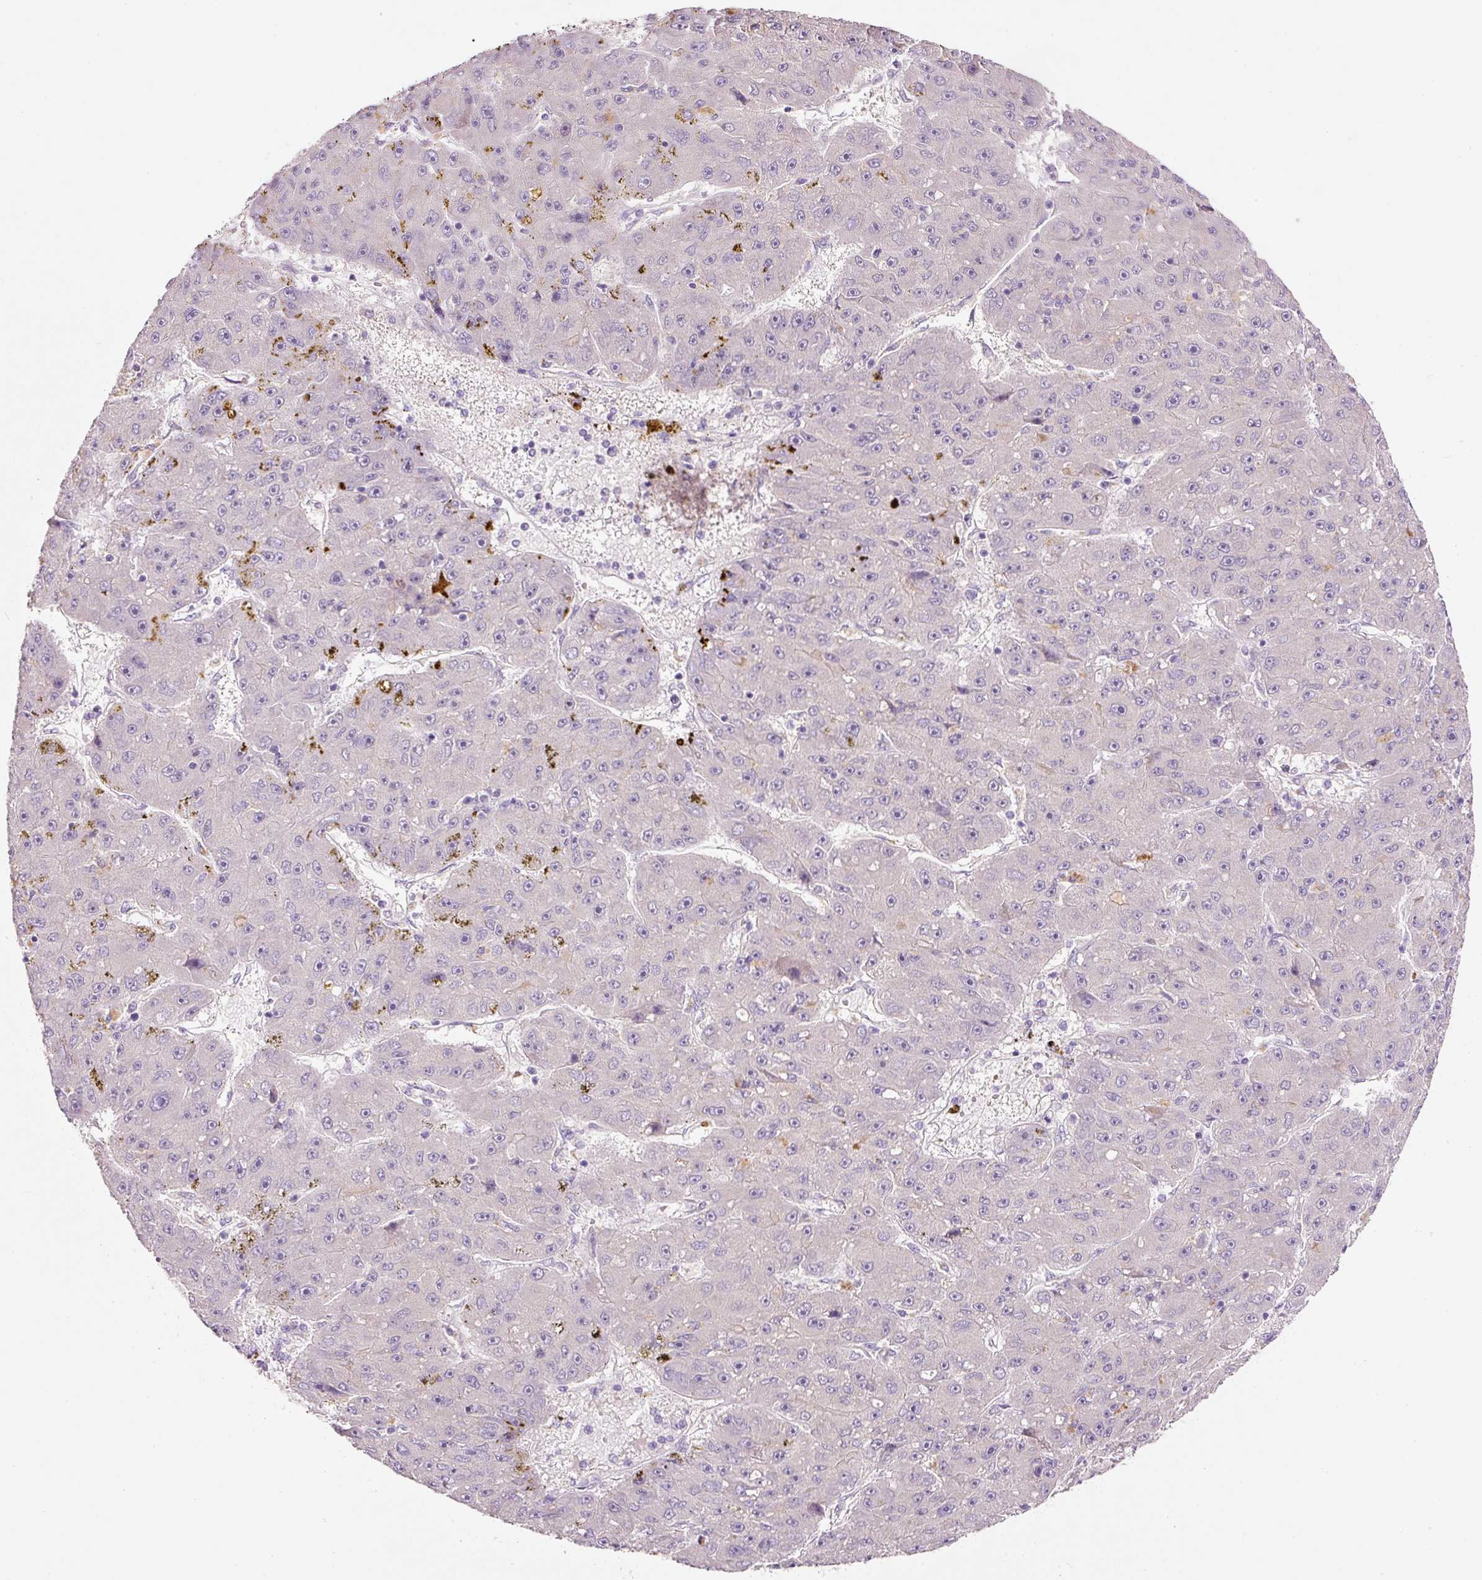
{"staining": {"intensity": "negative", "quantity": "none", "location": "none"}, "tissue": "liver cancer", "cell_type": "Tumor cells", "image_type": "cancer", "snomed": [{"axis": "morphology", "description": "Carcinoma, Hepatocellular, NOS"}, {"axis": "topography", "description": "Liver"}], "caption": "Liver cancer (hepatocellular carcinoma) stained for a protein using immunohistochemistry displays no positivity tumor cells.", "gene": "TENT5C", "patient": {"sex": "male", "age": 67}}